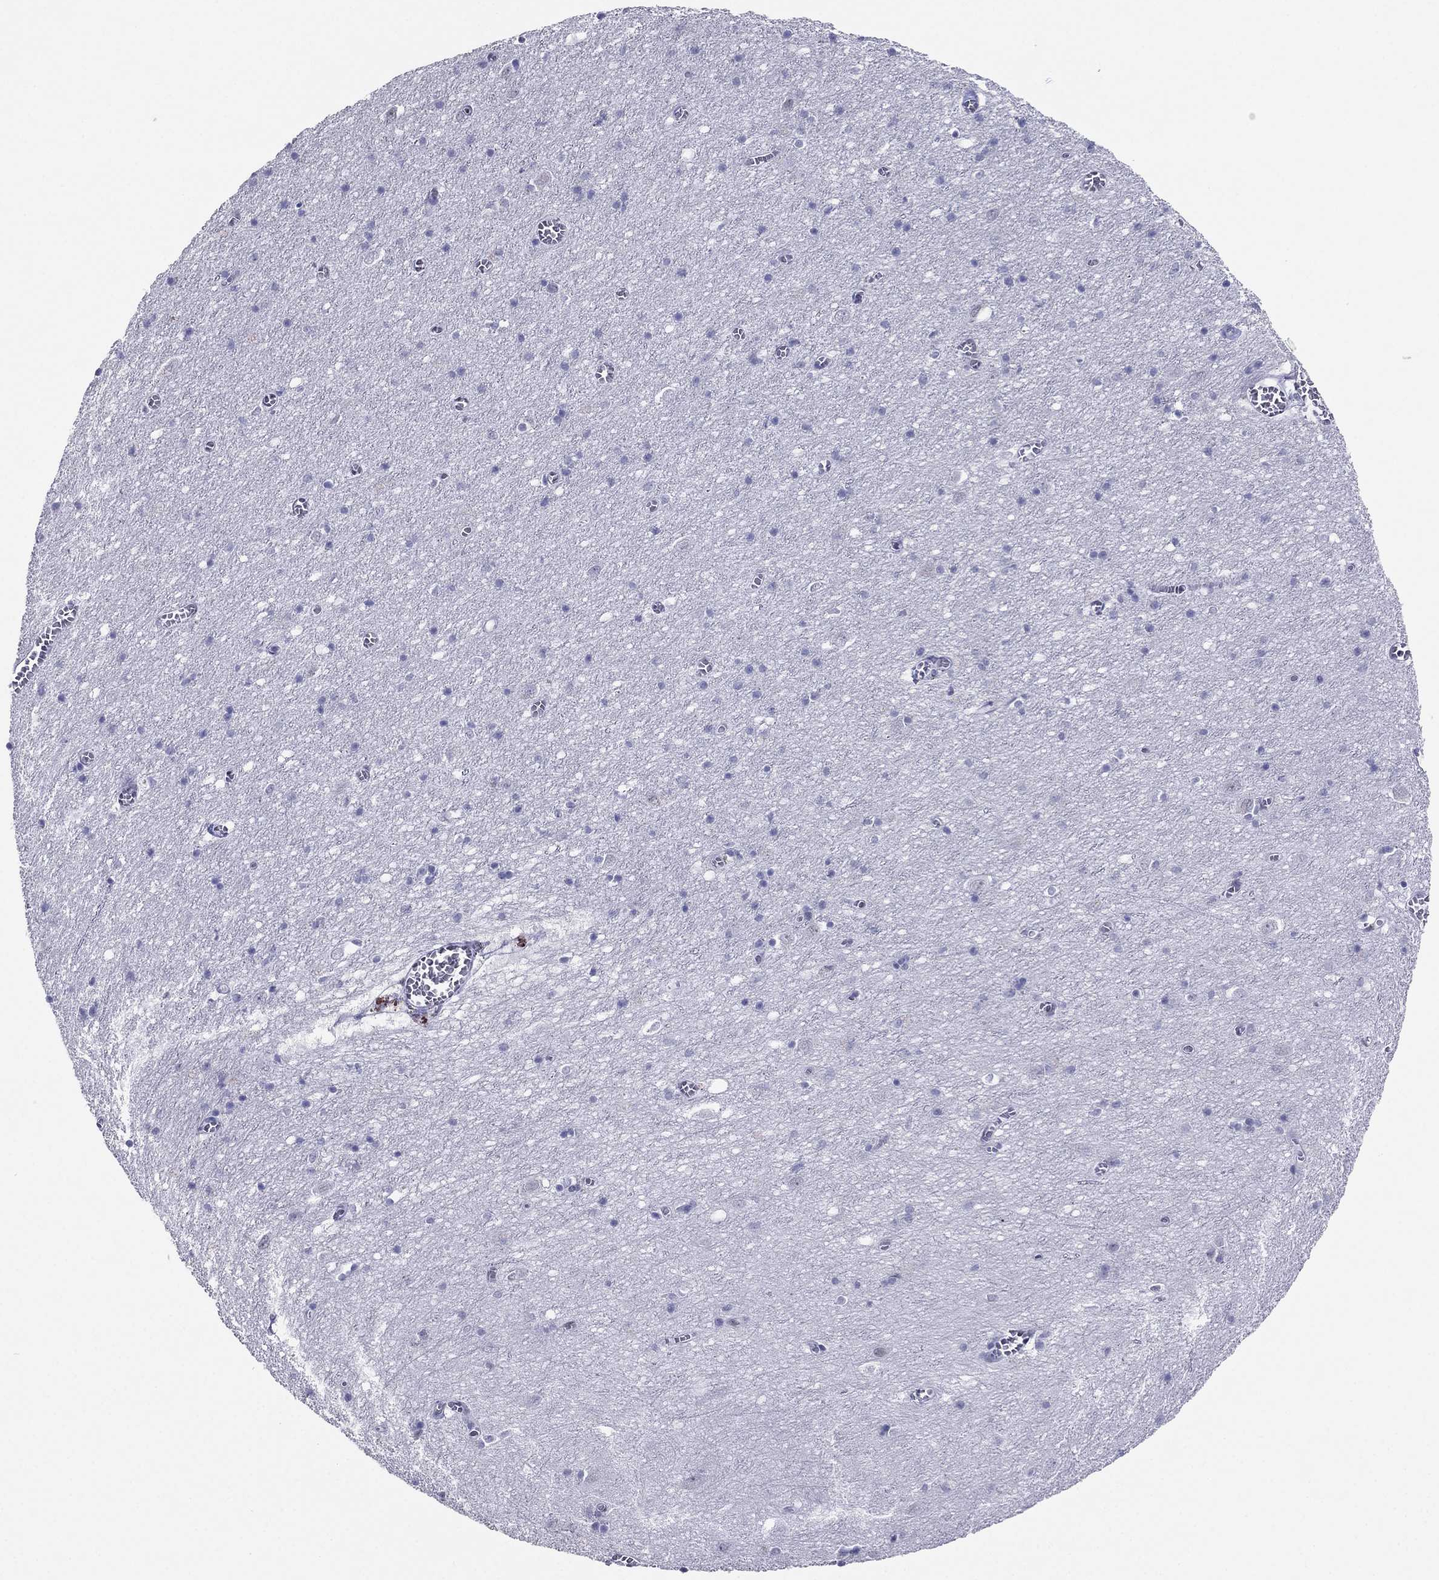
{"staining": {"intensity": "negative", "quantity": "none", "location": "none"}, "tissue": "cerebral cortex", "cell_type": "Endothelial cells", "image_type": "normal", "snomed": [{"axis": "morphology", "description": "Normal tissue, NOS"}, {"axis": "topography", "description": "Cerebral cortex"}], "caption": "An immunohistochemistry (IHC) photomicrograph of normal cerebral cortex is shown. There is no staining in endothelial cells of cerebral cortex. (DAB (3,3'-diaminobenzidine) immunohistochemistry visualized using brightfield microscopy, high magnification).", "gene": "PPM1G", "patient": {"sex": "male", "age": 70}}